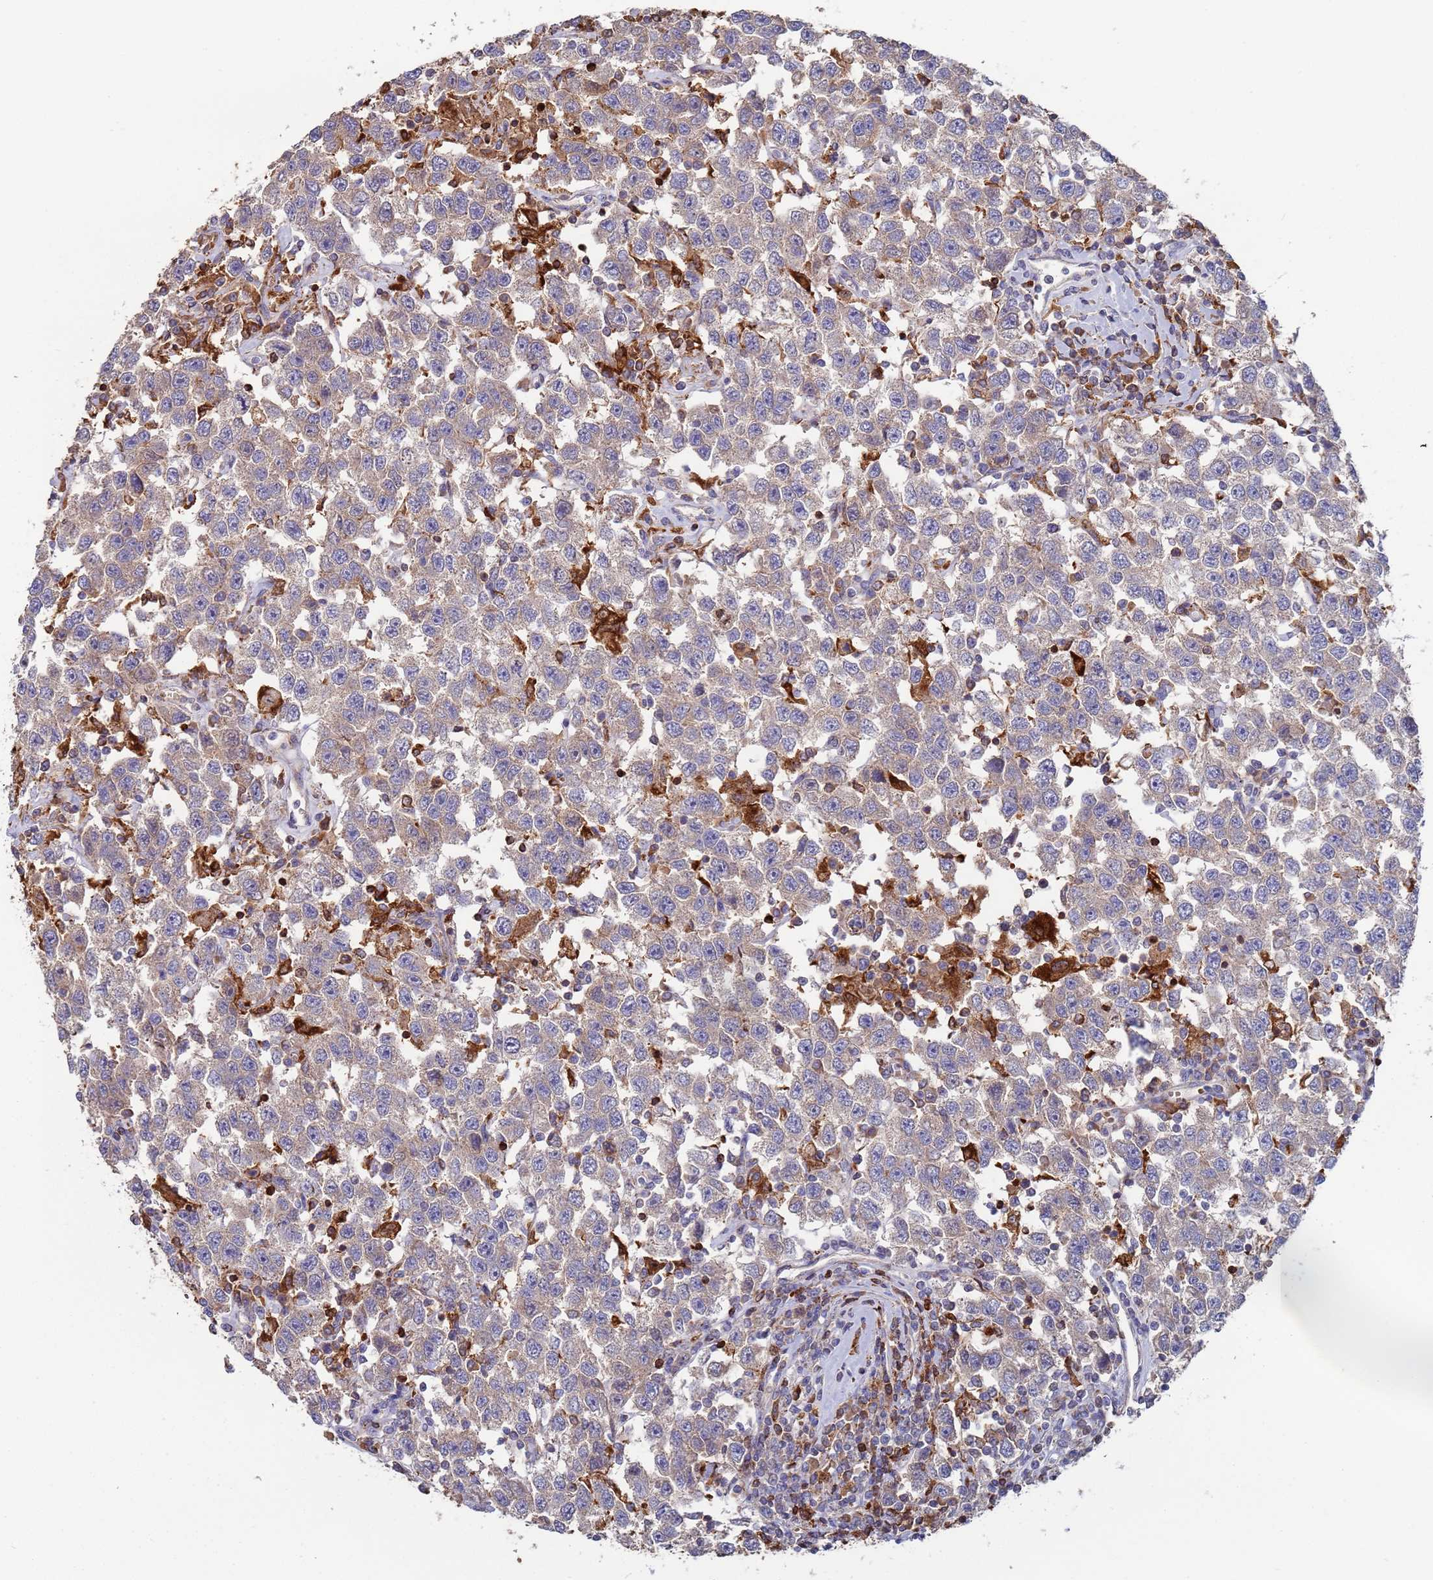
{"staining": {"intensity": "weak", "quantity": "<25%", "location": "cytoplasmic/membranous"}, "tissue": "testis cancer", "cell_type": "Tumor cells", "image_type": "cancer", "snomed": [{"axis": "morphology", "description": "Seminoma, NOS"}, {"axis": "topography", "description": "Testis"}], "caption": "High power microscopy image of an immunohistochemistry histopathology image of testis cancer, revealing no significant staining in tumor cells. (Stains: DAB IHC with hematoxylin counter stain, Microscopy: brightfield microscopy at high magnification).", "gene": "MALRD1", "patient": {"sex": "male", "age": 41}}